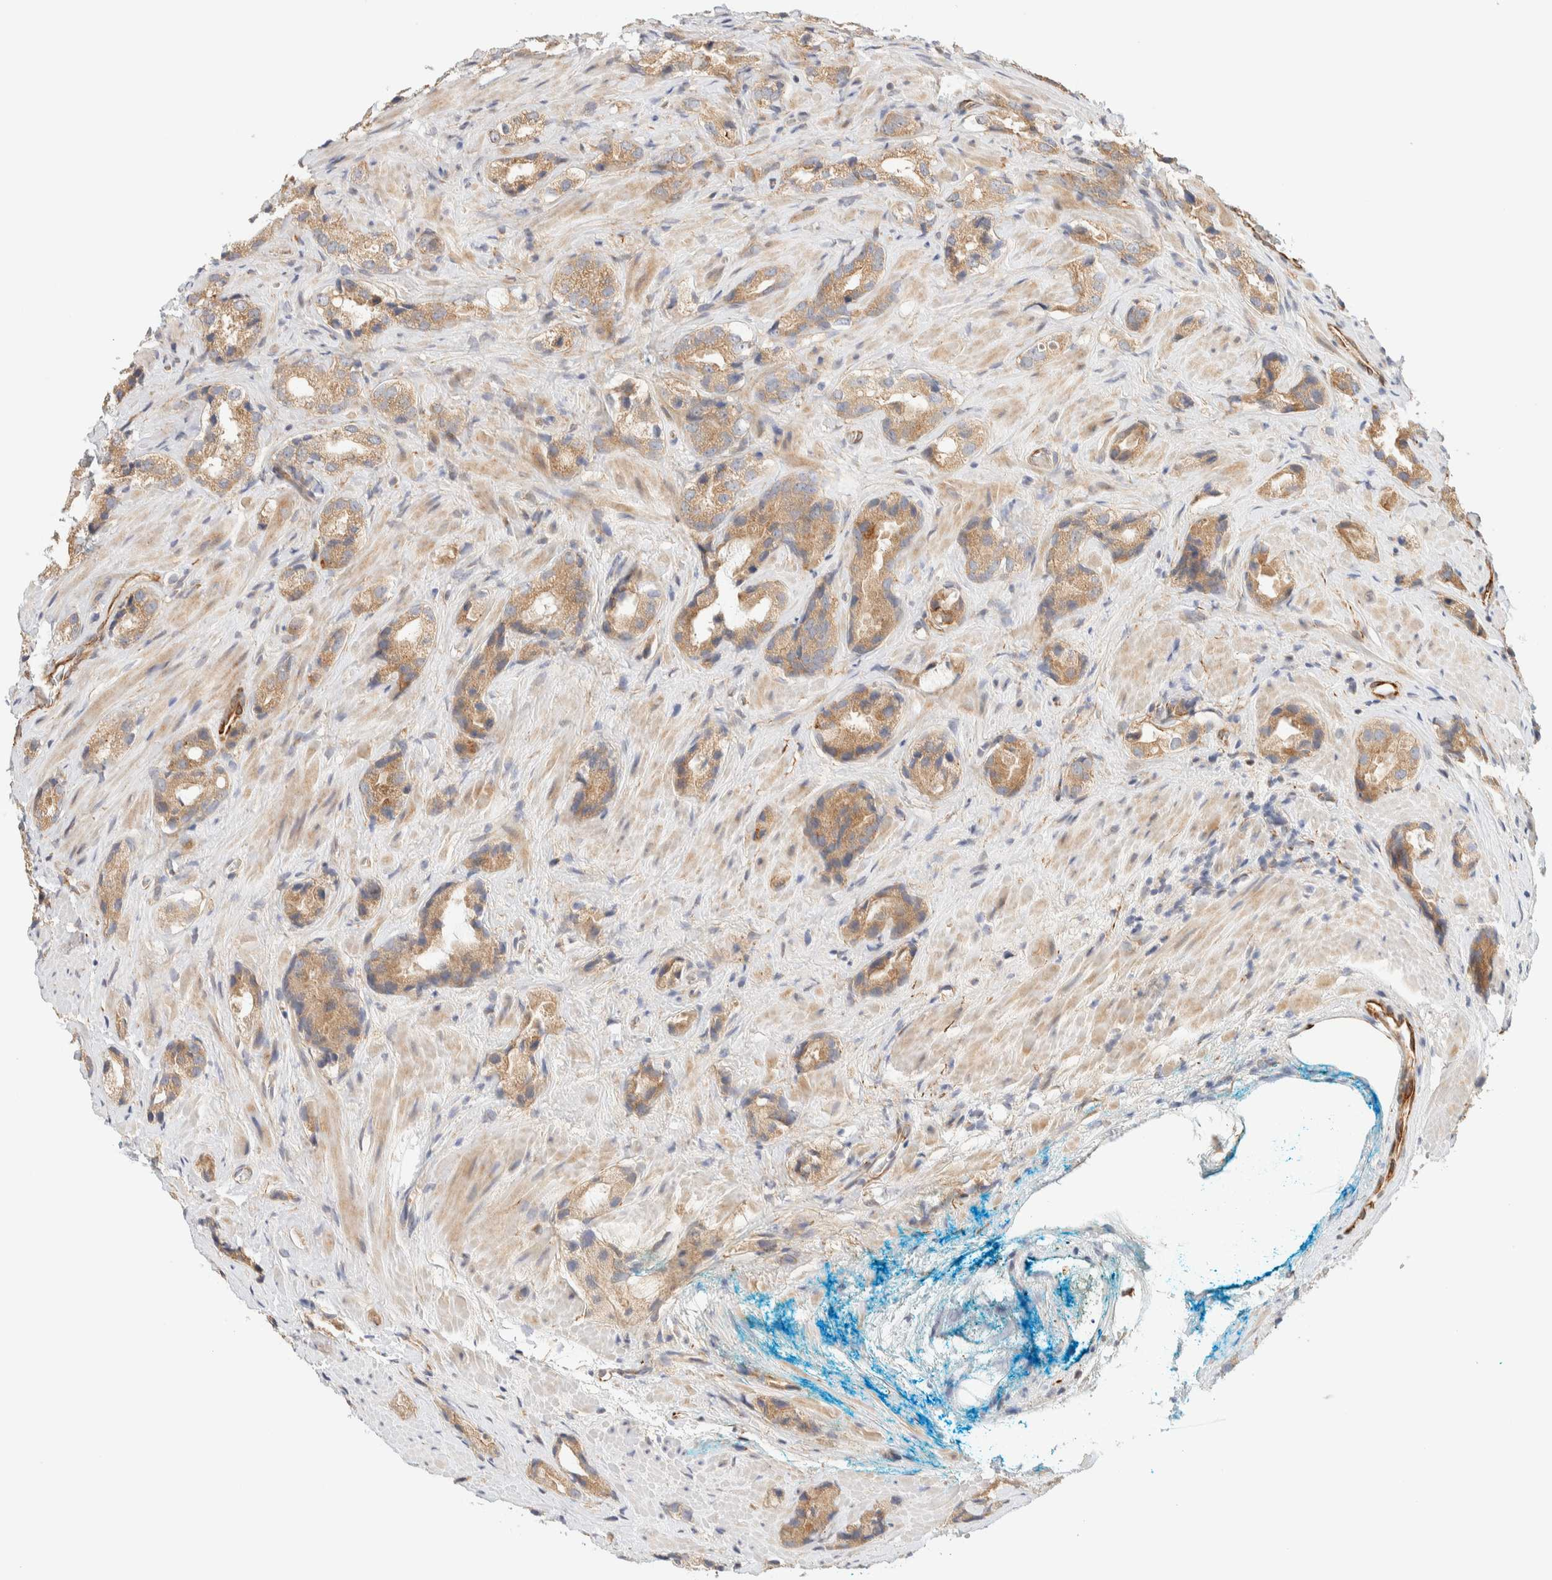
{"staining": {"intensity": "moderate", "quantity": ">75%", "location": "cytoplasmic/membranous"}, "tissue": "prostate cancer", "cell_type": "Tumor cells", "image_type": "cancer", "snomed": [{"axis": "morphology", "description": "Adenocarcinoma, High grade"}, {"axis": "topography", "description": "Prostate"}], "caption": "Immunohistochemistry staining of prostate cancer (high-grade adenocarcinoma), which displays medium levels of moderate cytoplasmic/membranous expression in about >75% of tumor cells indicating moderate cytoplasmic/membranous protein staining. The staining was performed using DAB (brown) for protein detection and nuclei were counterstained in hematoxylin (blue).", "gene": "FAT1", "patient": {"sex": "male", "age": 63}}